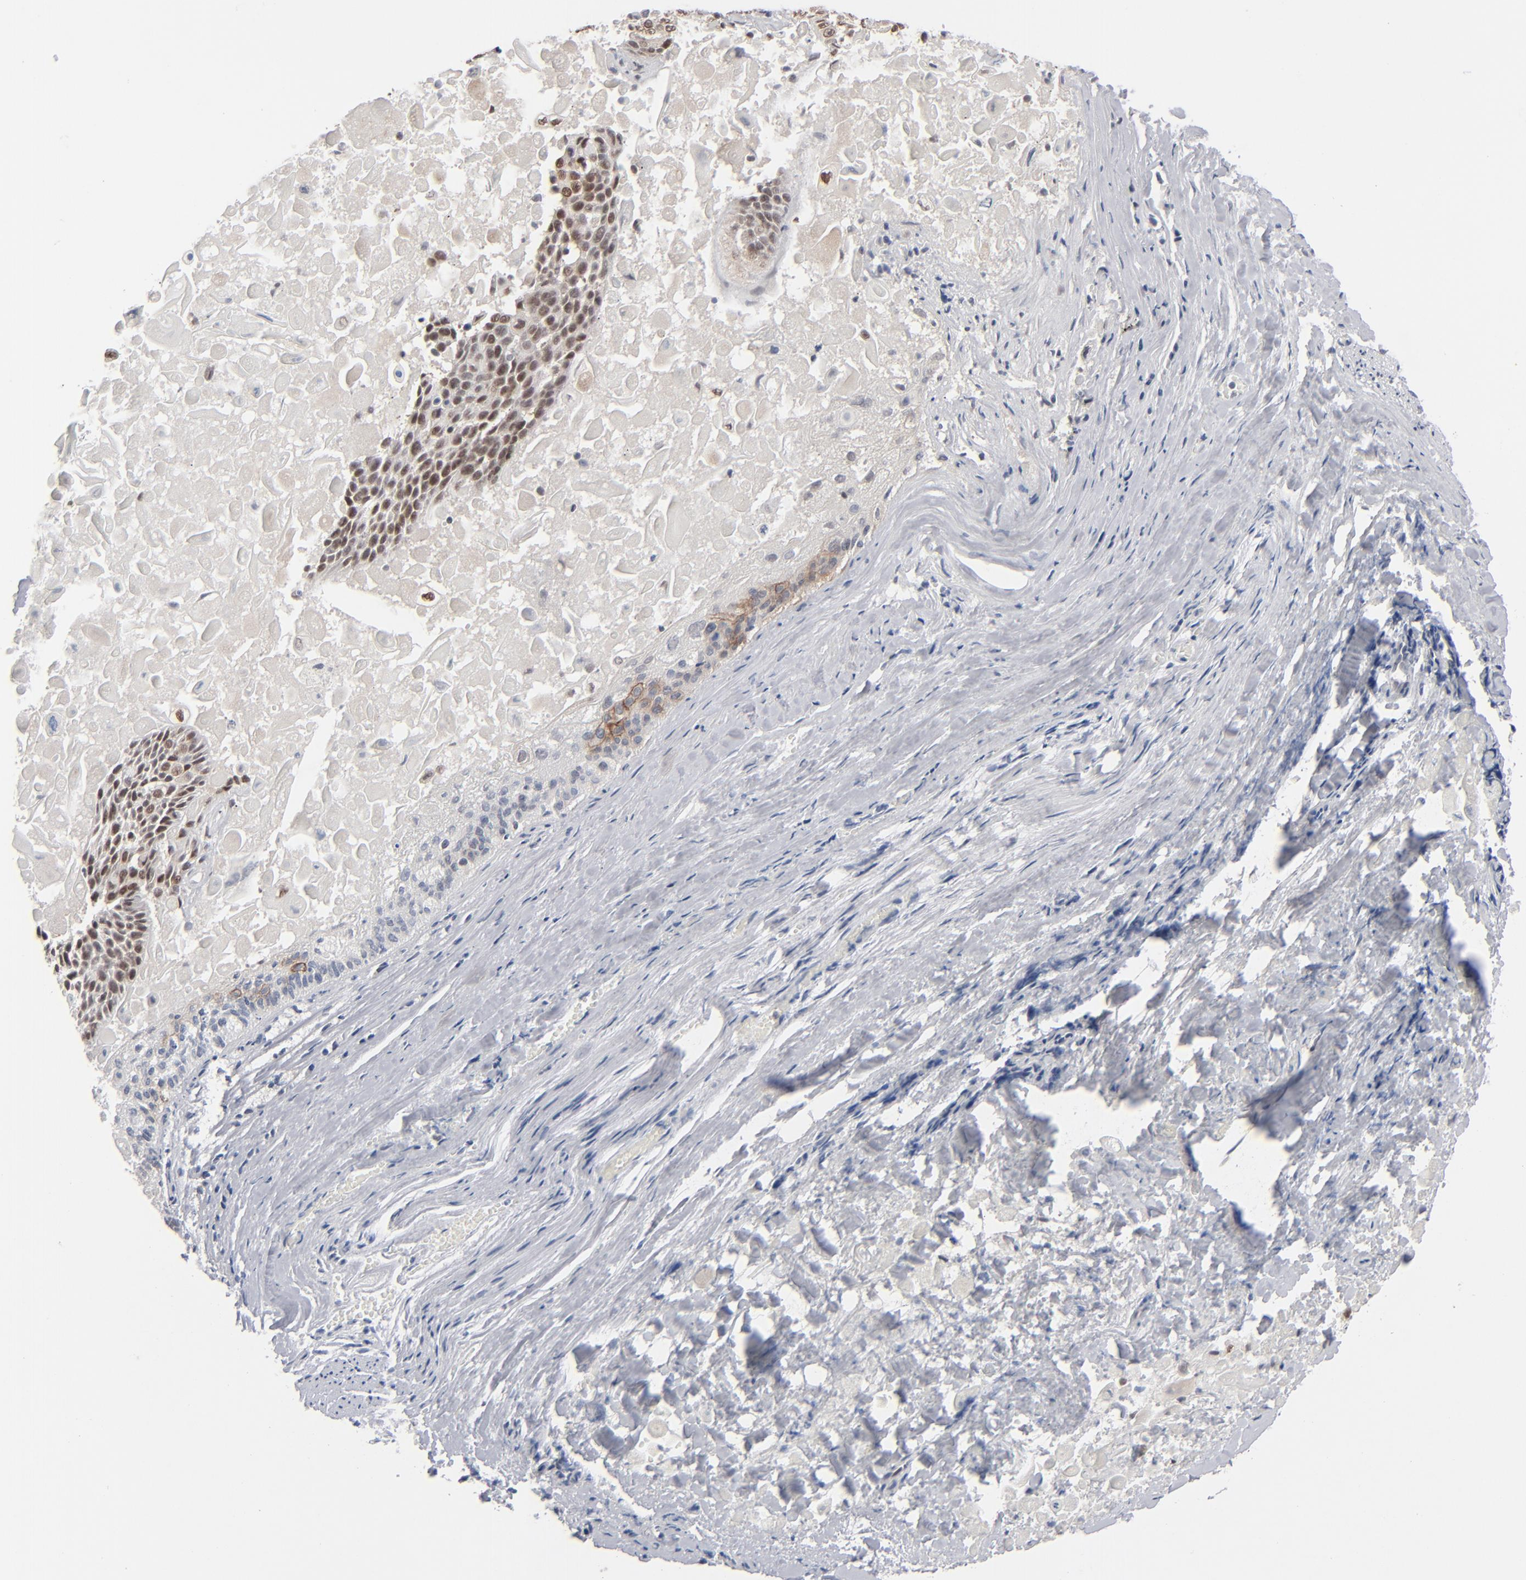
{"staining": {"intensity": "moderate", "quantity": "25%-75%", "location": "cytoplasmic/membranous,nuclear"}, "tissue": "lung cancer", "cell_type": "Tumor cells", "image_type": "cancer", "snomed": [{"axis": "morphology", "description": "Adenocarcinoma, NOS"}, {"axis": "topography", "description": "Lung"}], "caption": "Immunohistochemical staining of adenocarcinoma (lung) demonstrates medium levels of moderate cytoplasmic/membranous and nuclear protein staining in approximately 25%-75% of tumor cells.", "gene": "IRF9", "patient": {"sex": "male", "age": 60}}